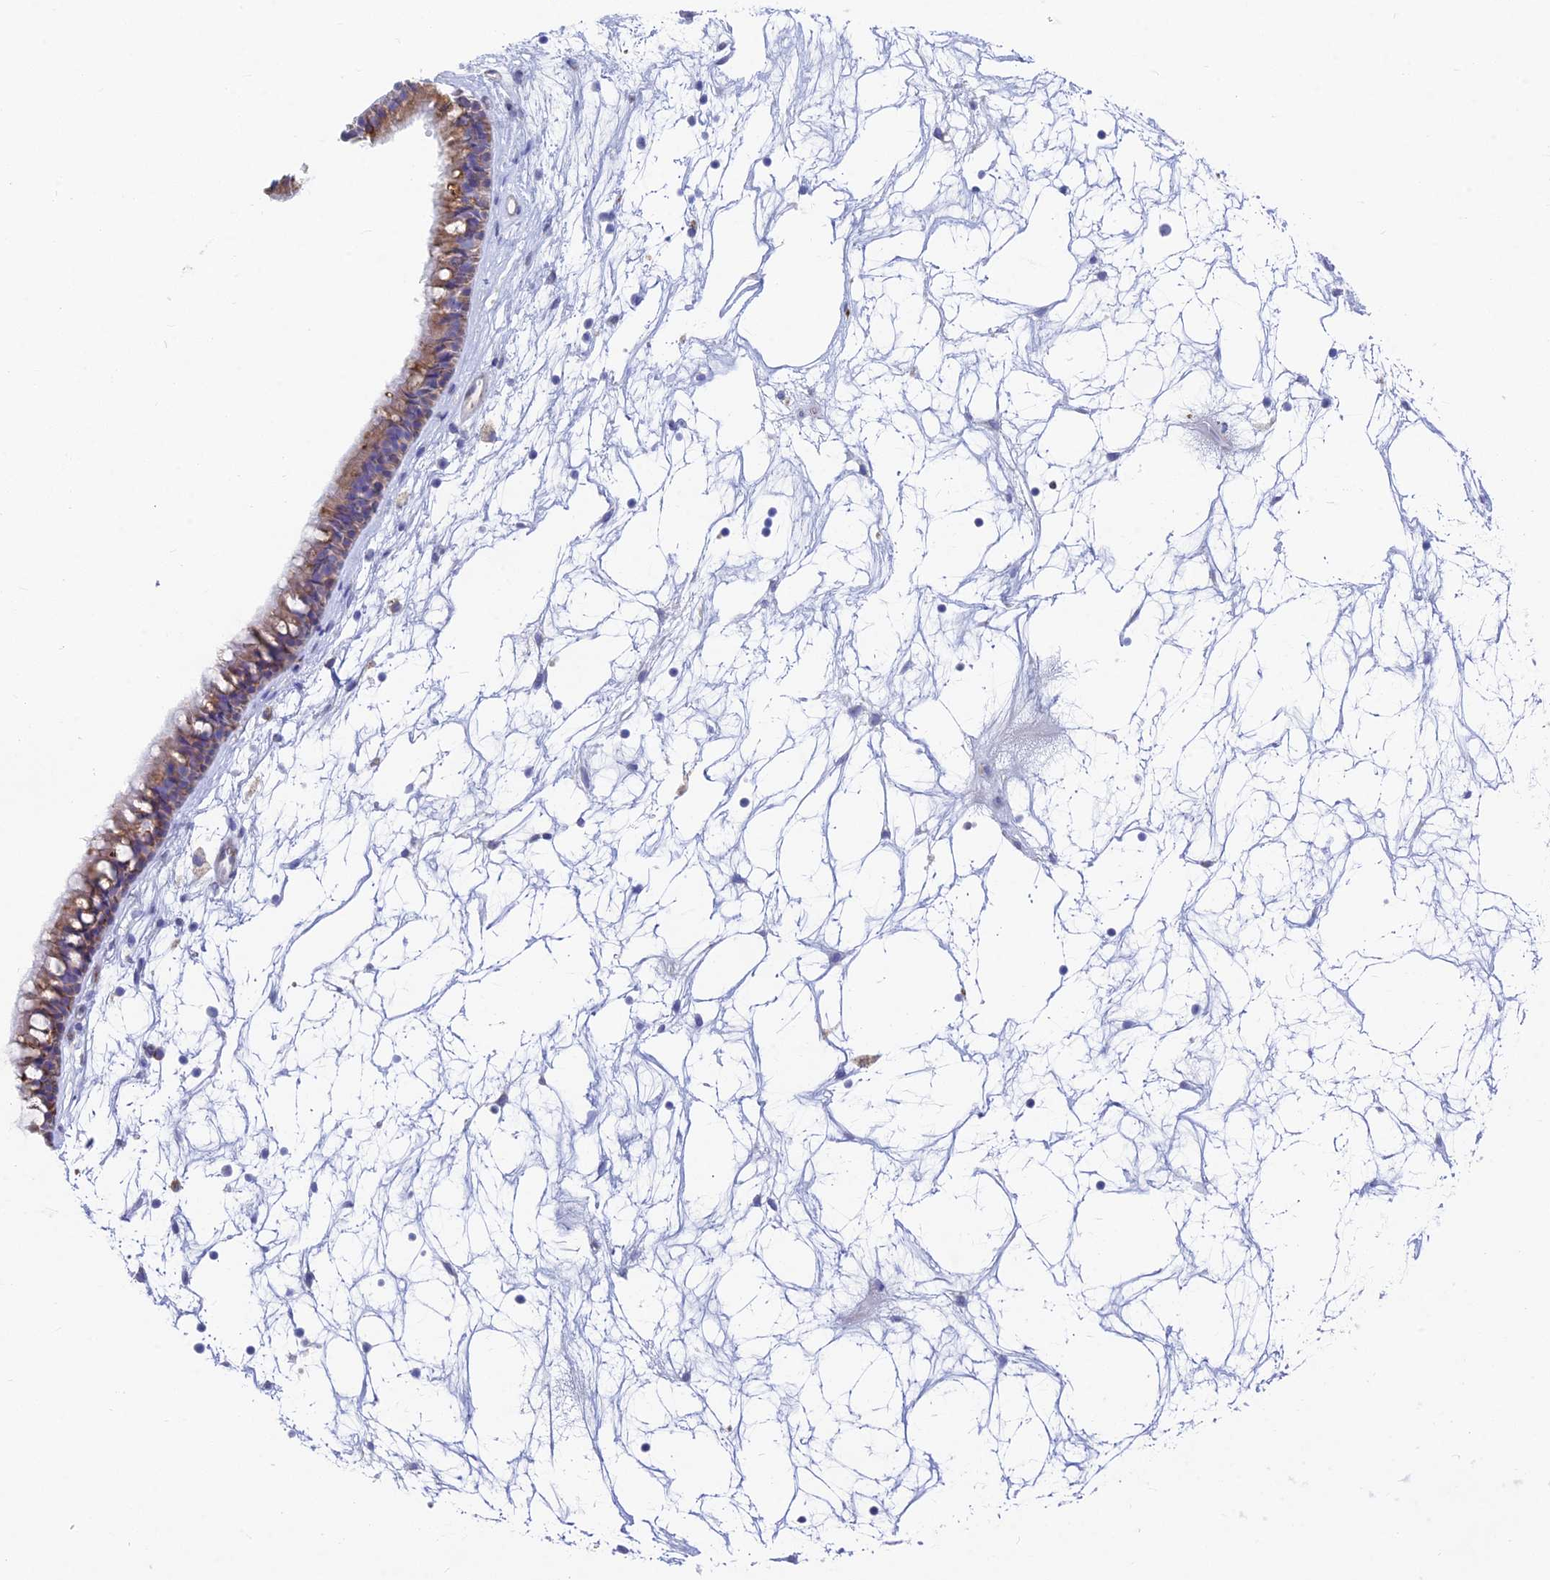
{"staining": {"intensity": "weak", "quantity": ">75%", "location": "cytoplasmic/membranous"}, "tissue": "nasopharynx", "cell_type": "Respiratory epithelial cells", "image_type": "normal", "snomed": [{"axis": "morphology", "description": "Normal tissue, NOS"}, {"axis": "topography", "description": "Nasopharynx"}], "caption": "High-magnification brightfield microscopy of unremarkable nasopharynx stained with DAB (brown) and counterstained with hematoxylin (blue). respiratory epithelial cells exhibit weak cytoplasmic/membranous staining is appreciated in approximately>75% of cells.", "gene": "WDR35", "patient": {"sex": "male", "age": 64}}